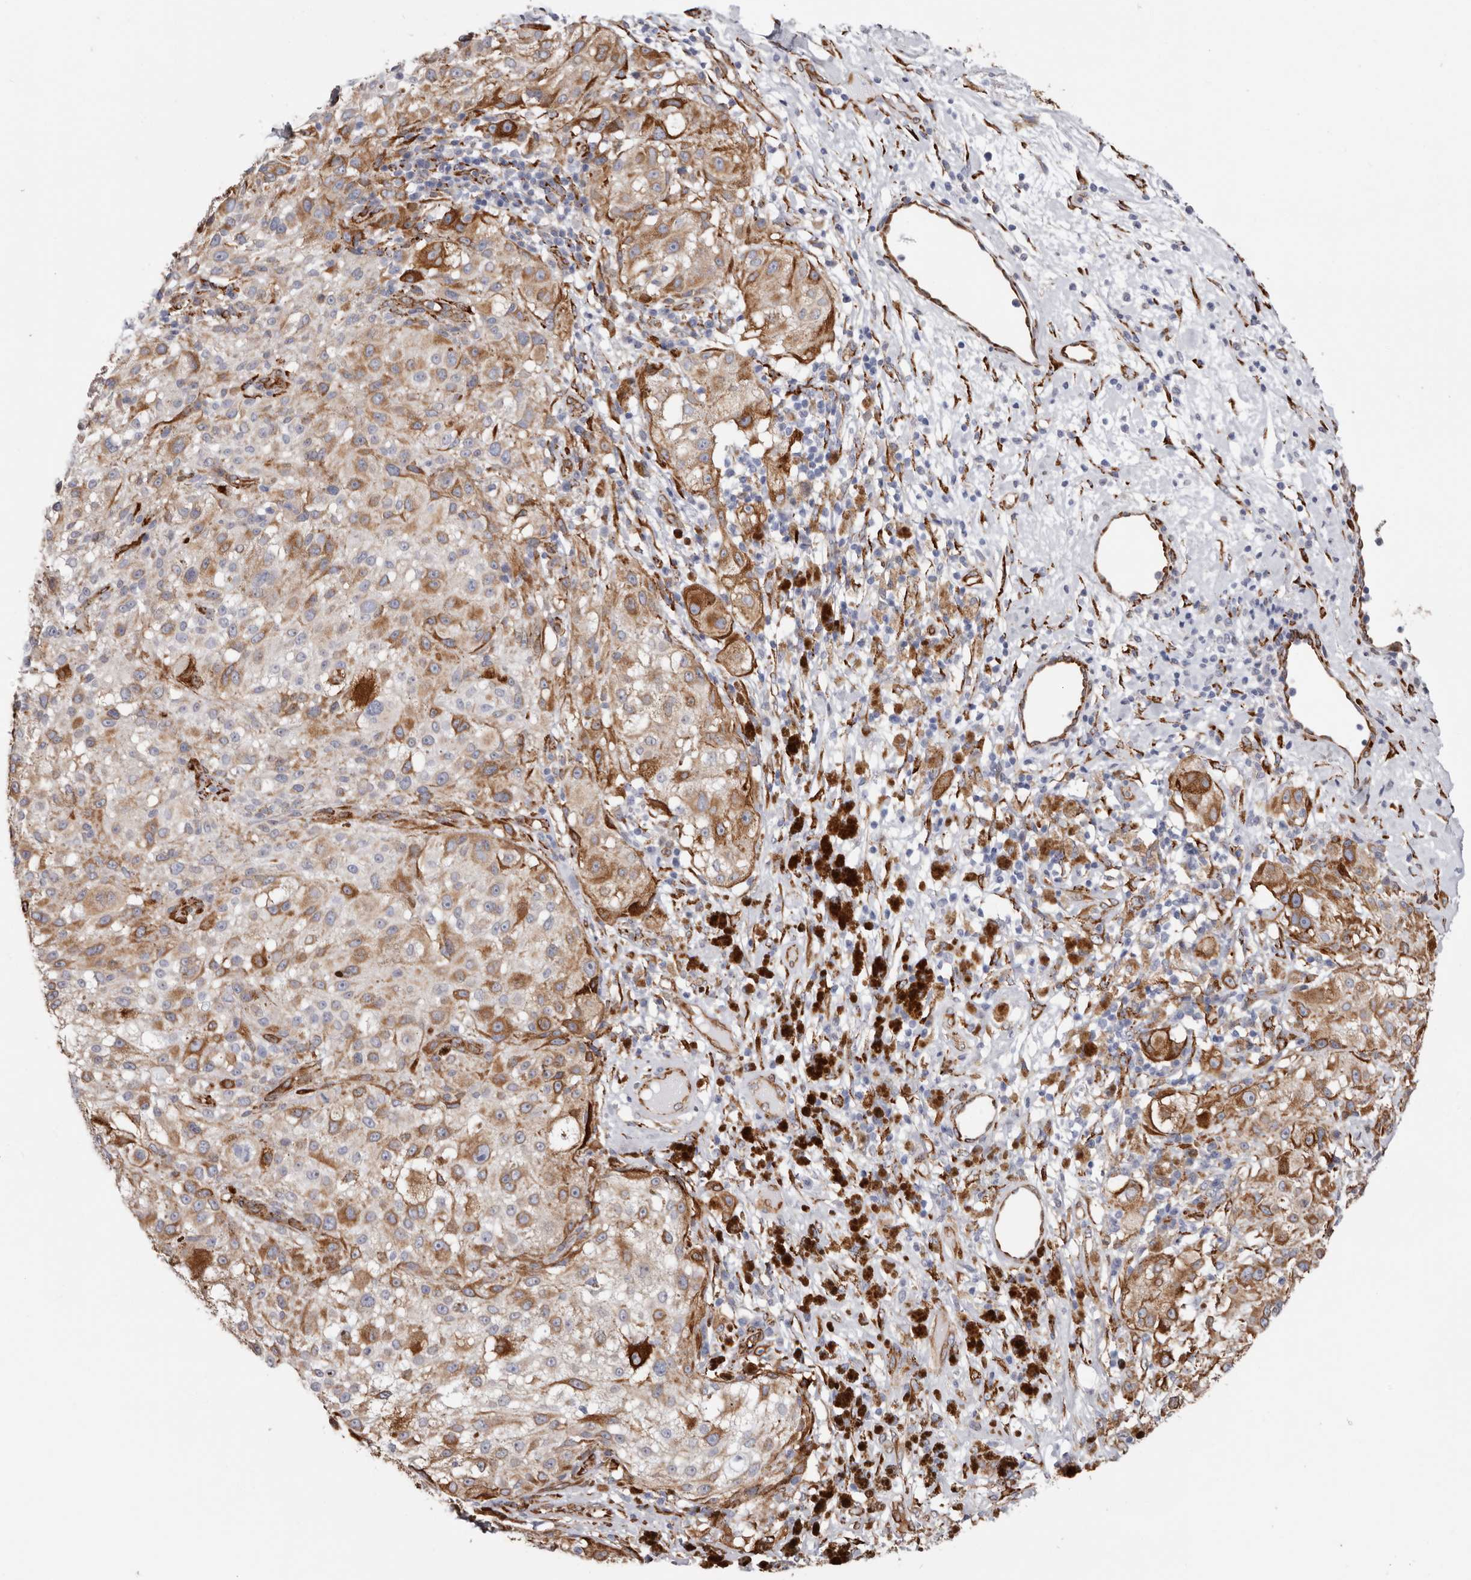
{"staining": {"intensity": "moderate", "quantity": ">75%", "location": "cytoplasmic/membranous"}, "tissue": "melanoma", "cell_type": "Tumor cells", "image_type": "cancer", "snomed": [{"axis": "morphology", "description": "Necrosis, NOS"}, {"axis": "morphology", "description": "Malignant melanoma, NOS"}, {"axis": "topography", "description": "Skin"}], "caption": "Immunohistochemical staining of human malignant melanoma displays moderate cytoplasmic/membranous protein staining in approximately >75% of tumor cells.", "gene": "SEMA3E", "patient": {"sex": "female", "age": 87}}